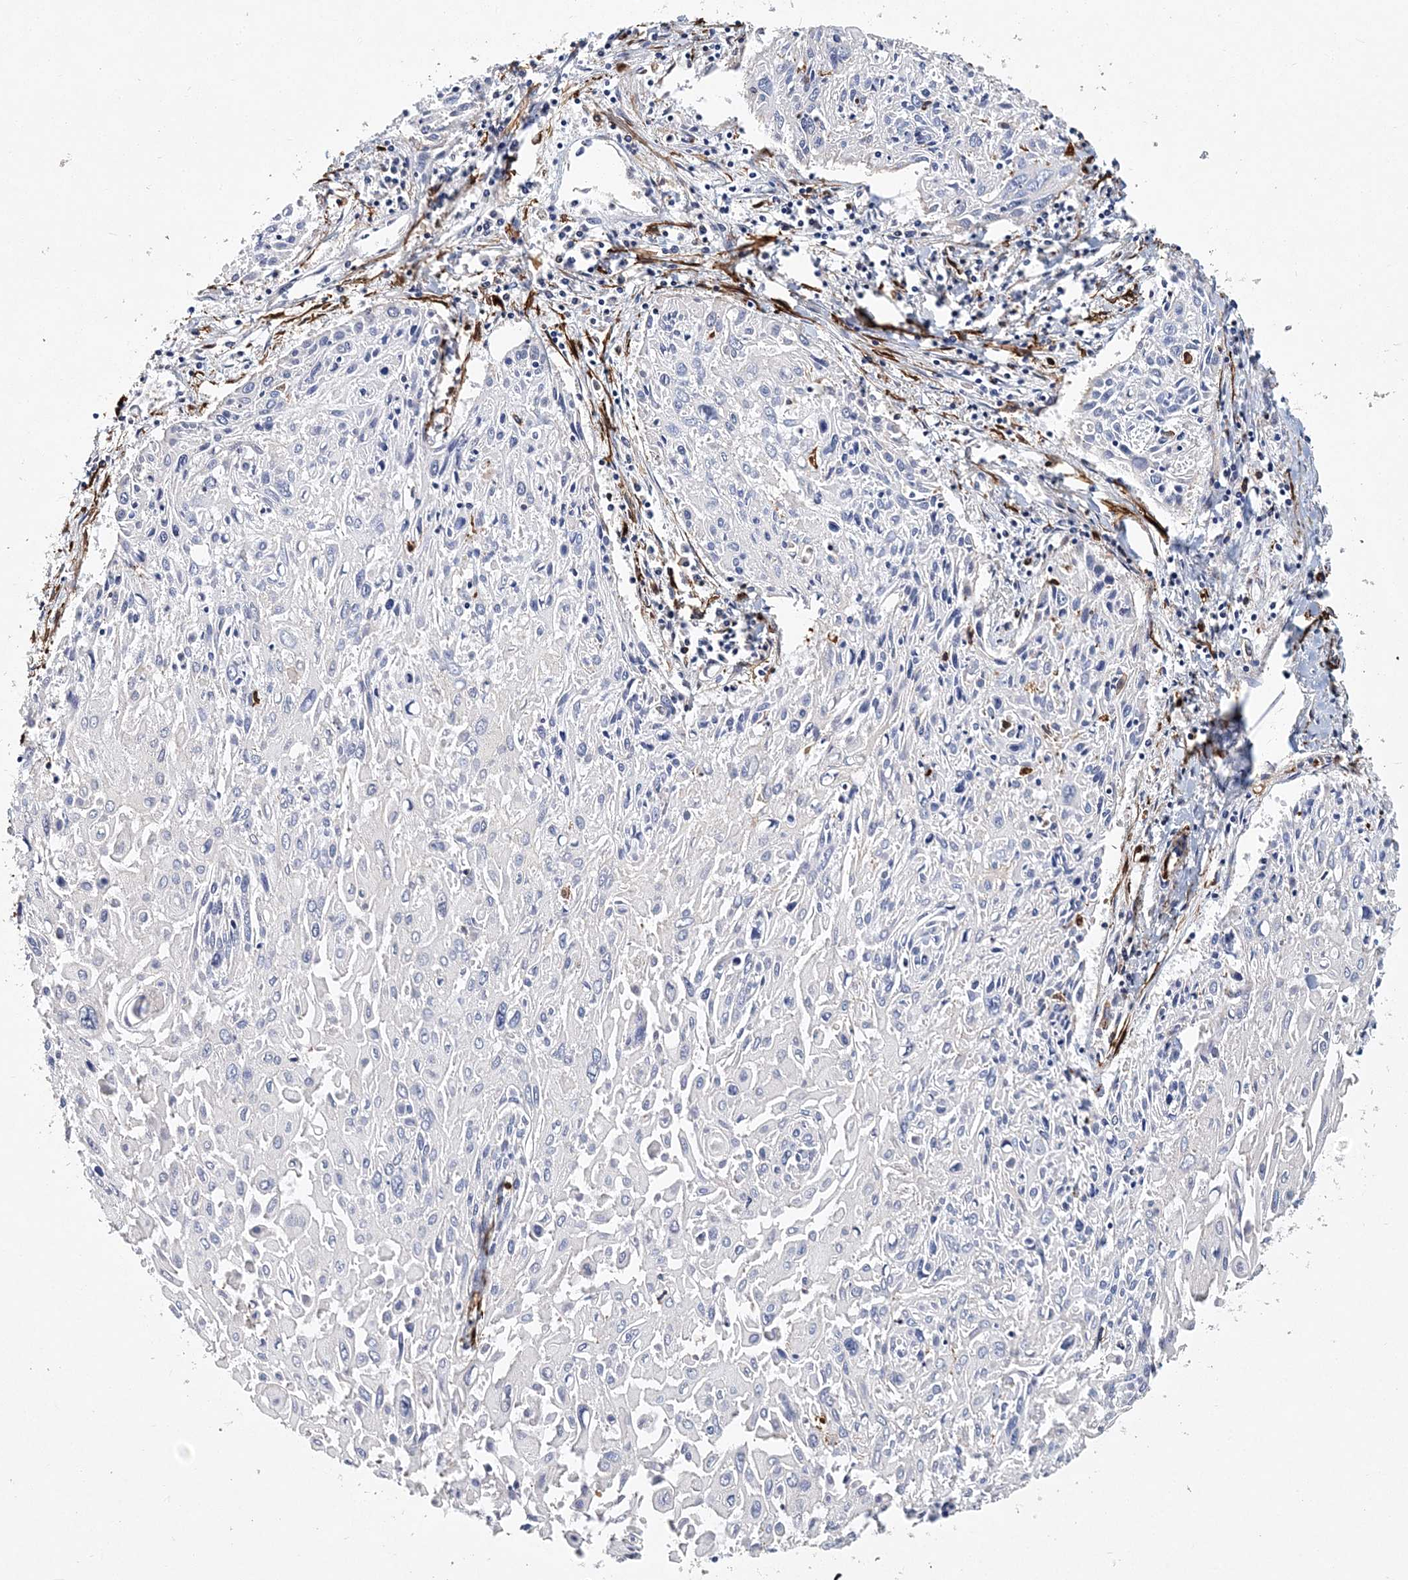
{"staining": {"intensity": "negative", "quantity": "none", "location": "none"}, "tissue": "cervical cancer", "cell_type": "Tumor cells", "image_type": "cancer", "snomed": [{"axis": "morphology", "description": "Squamous cell carcinoma, NOS"}, {"axis": "topography", "description": "Cervix"}], "caption": "IHC micrograph of neoplastic tissue: cervical squamous cell carcinoma stained with DAB exhibits no significant protein staining in tumor cells. (Immunohistochemistry (ihc), brightfield microscopy, high magnification).", "gene": "ITGA2B", "patient": {"sex": "female", "age": 51}}